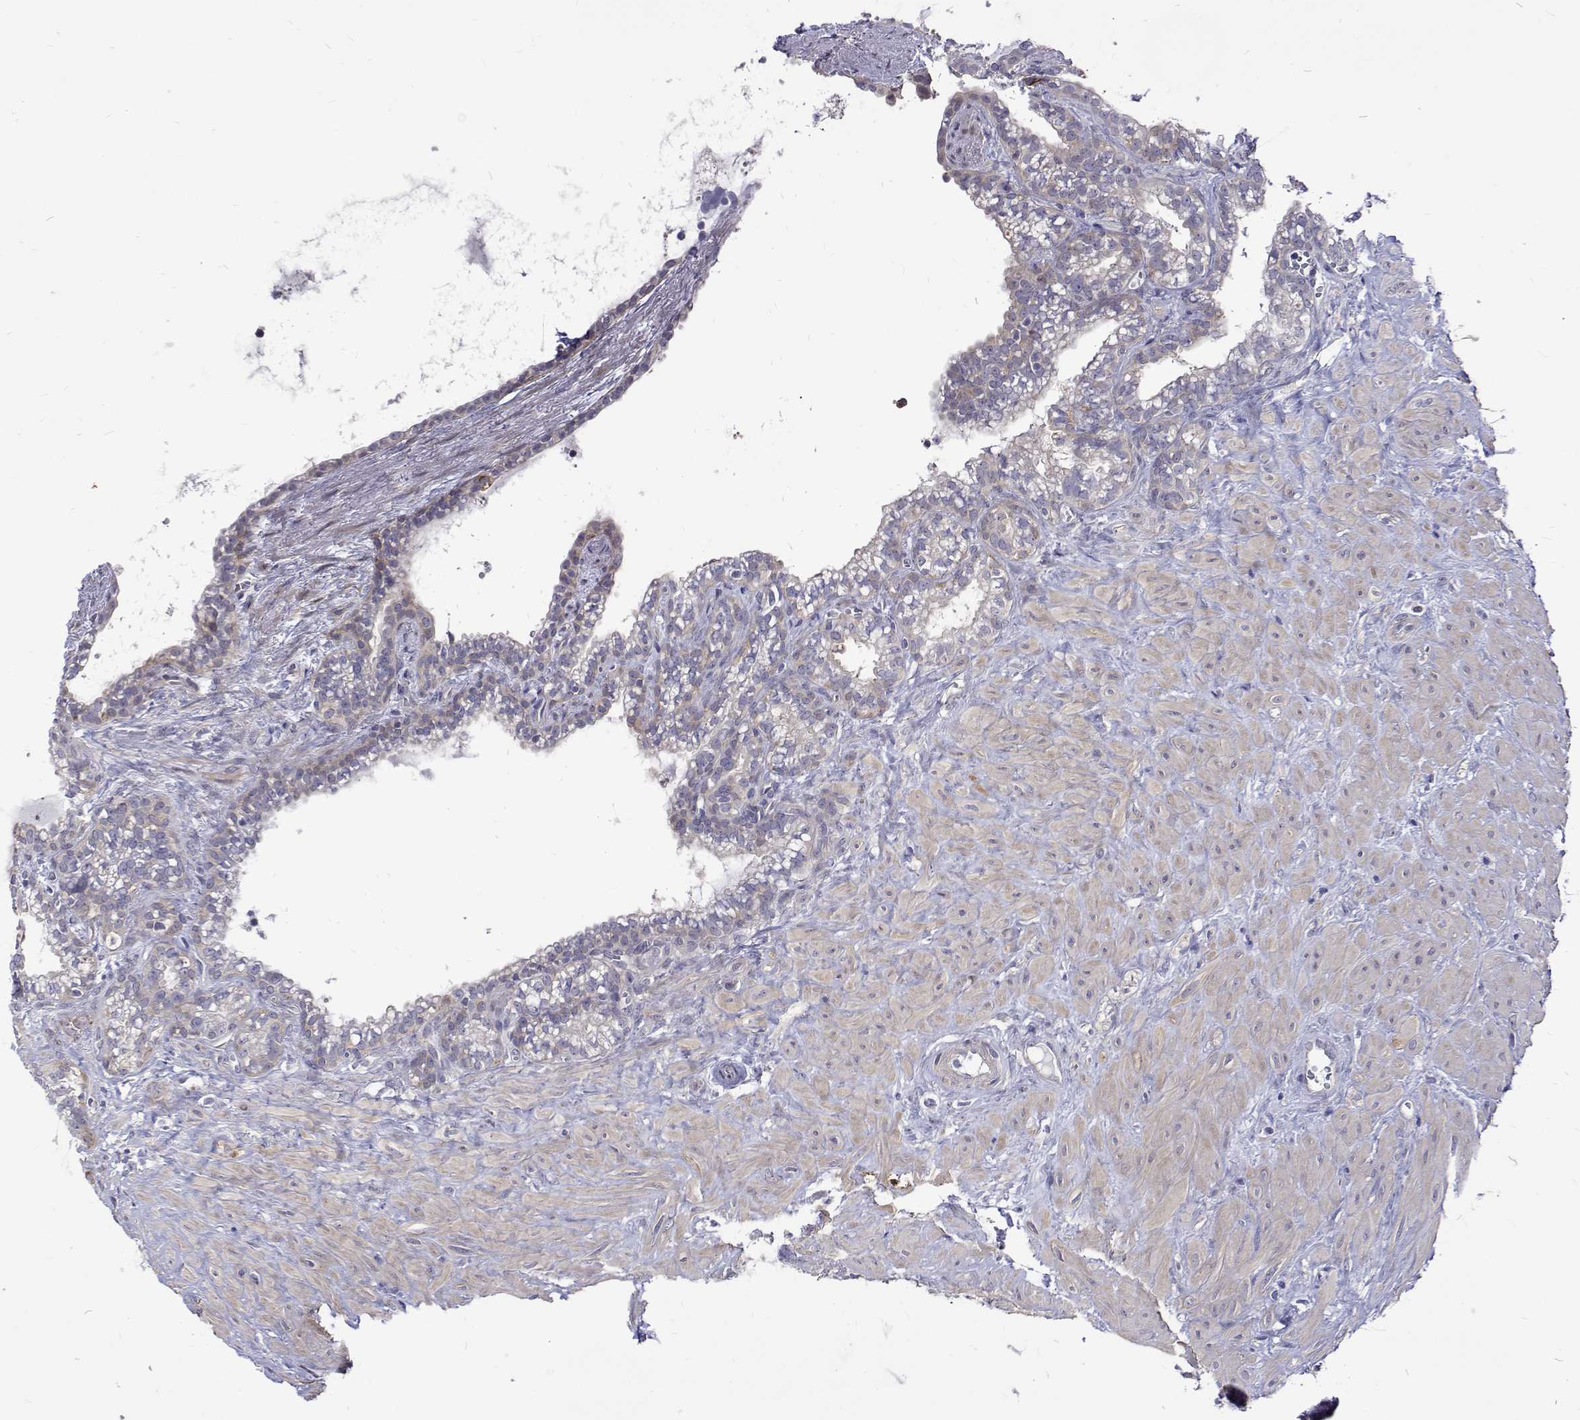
{"staining": {"intensity": "negative", "quantity": "none", "location": "none"}, "tissue": "seminal vesicle", "cell_type": "Glandular cells", "image_type": "normal", "snomed": [{"axis": "morphology", "description": "Normal tissue, NOS"}, {"axis": "topography", "description": "Seminal veicle"}], "caption": "An immunohistochemistry (IHC) micrograph of normal seminal vesicle is shown. There is no staining in glandular cells of seminal vesicle. Nuclei are stained in blue.", "gene": "PADI1", "patient": {"sex": "male", "age": 76}}